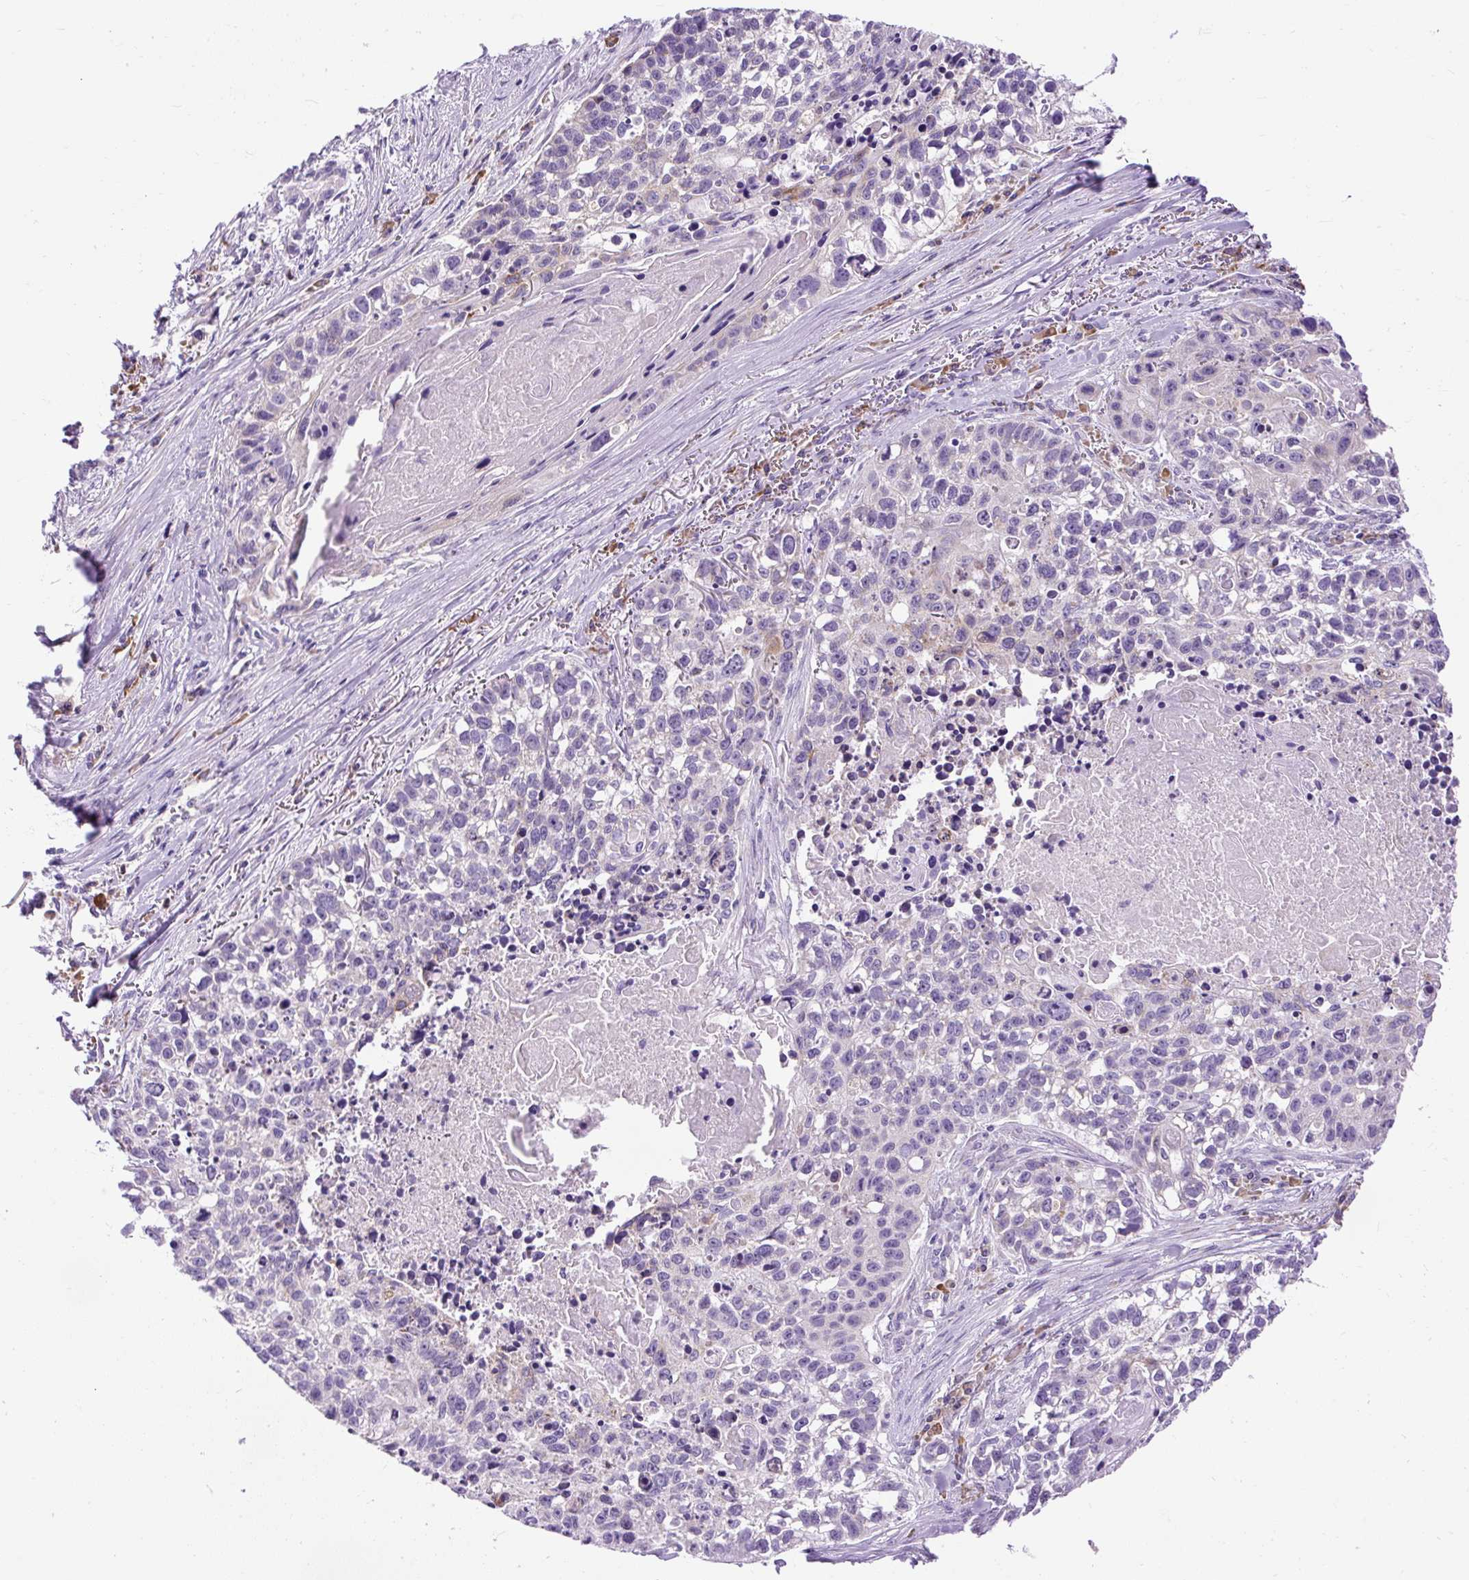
{"staining": {"intensity": "negative", "quantity": "none", "location": "none"}, "tissue": "lung cancer", "cell_type": "Tumor cells", "image_type": "cancer", "snomed": [{"axis": "morphology", "description": "Squamous cell carcinoma, NOS"}, {"axis": "topography", "description": "Lung"}], "caption": "The immunohistochemistry micrograph has no significant staining in tumor cells of lung squamous cell carcinoma tissue.", "gene": "SYBU", "patient": {"sex": "male", "age": 74}}